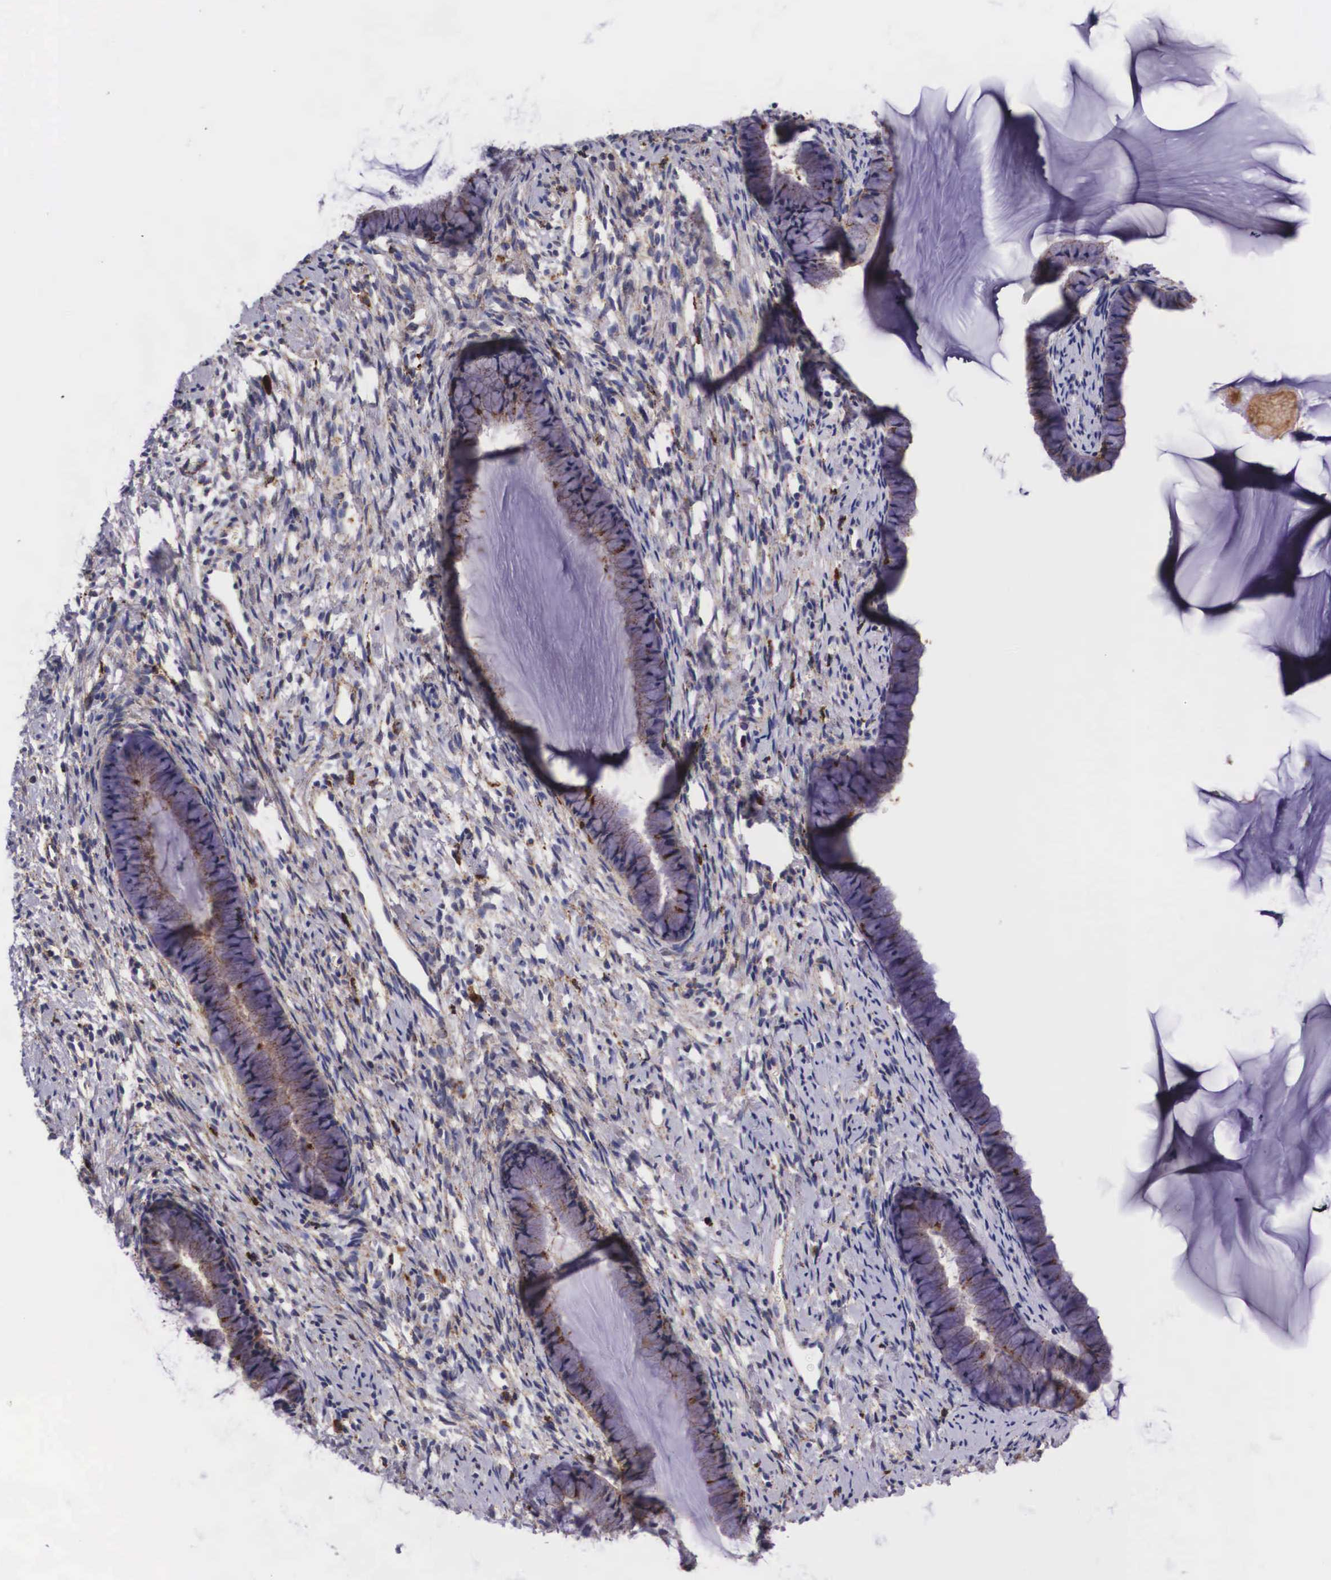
{"staining": {"intensity": "weak", "quantity": "25%-75%", "location": "cytoplasmic/membranous"}, "tissue": "cervix", "cell_type": "Glandular cells", "image_type": "normal", "snomed": [{"axis": "morphology", "description": "Normal tissue, NOS"}, {"axis": "topography", "description": "Cervix"}], "caption": "Weak cytoplasmic/membranous expression is appreciated in approximately 25%-75% of glandular cells in unremarkable cervix. The staining was performed using DAB (3,3'-diaminobenzidine), with brown indicating positive protein expression. Nuclei are stained blue with hematoxylin.", "gene": "NAGA", "patient": {"sex": "female", "age": 82}}